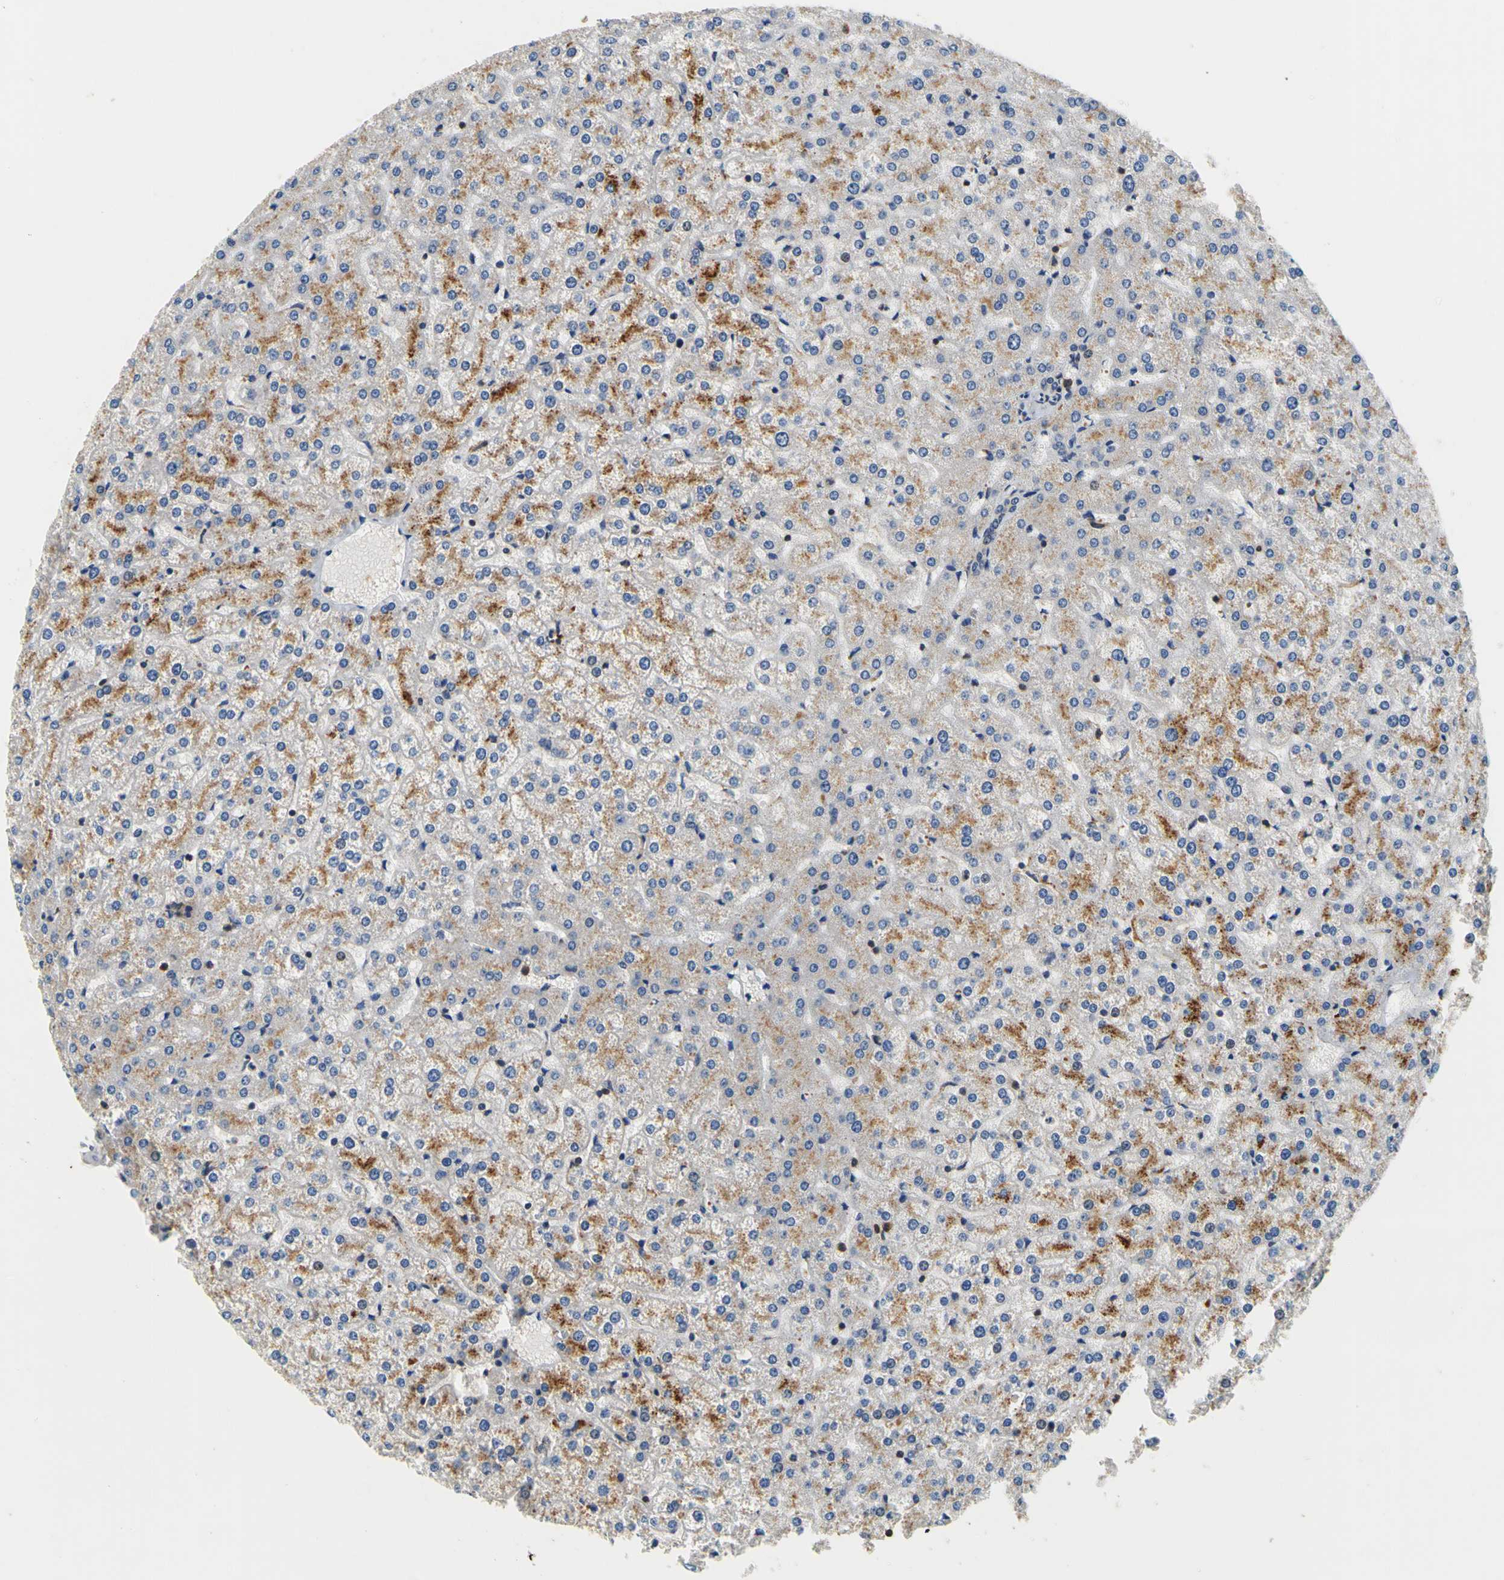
{"staining": {"intensity": "weak", "quantity": ">75%", "location": "cytoplasmic/membranous"}, "tissue": "liver", "cell_type": "Cholangiocytes", "image_type": "normal", "snomed": [{"axis": "morphology", "description": "Normal tissue, NOS"}, {"axis": "topography", "description": "Liver"}], "caption": "A micrograph showing weak cytoplasmic/membranous positivity in approximately >75% of cholangiocytes in unremarkable liver, as visualized by brown immunohistochemical staining.", "gene": "TNIK", "patient": {"sex": "female", "age": 32}}